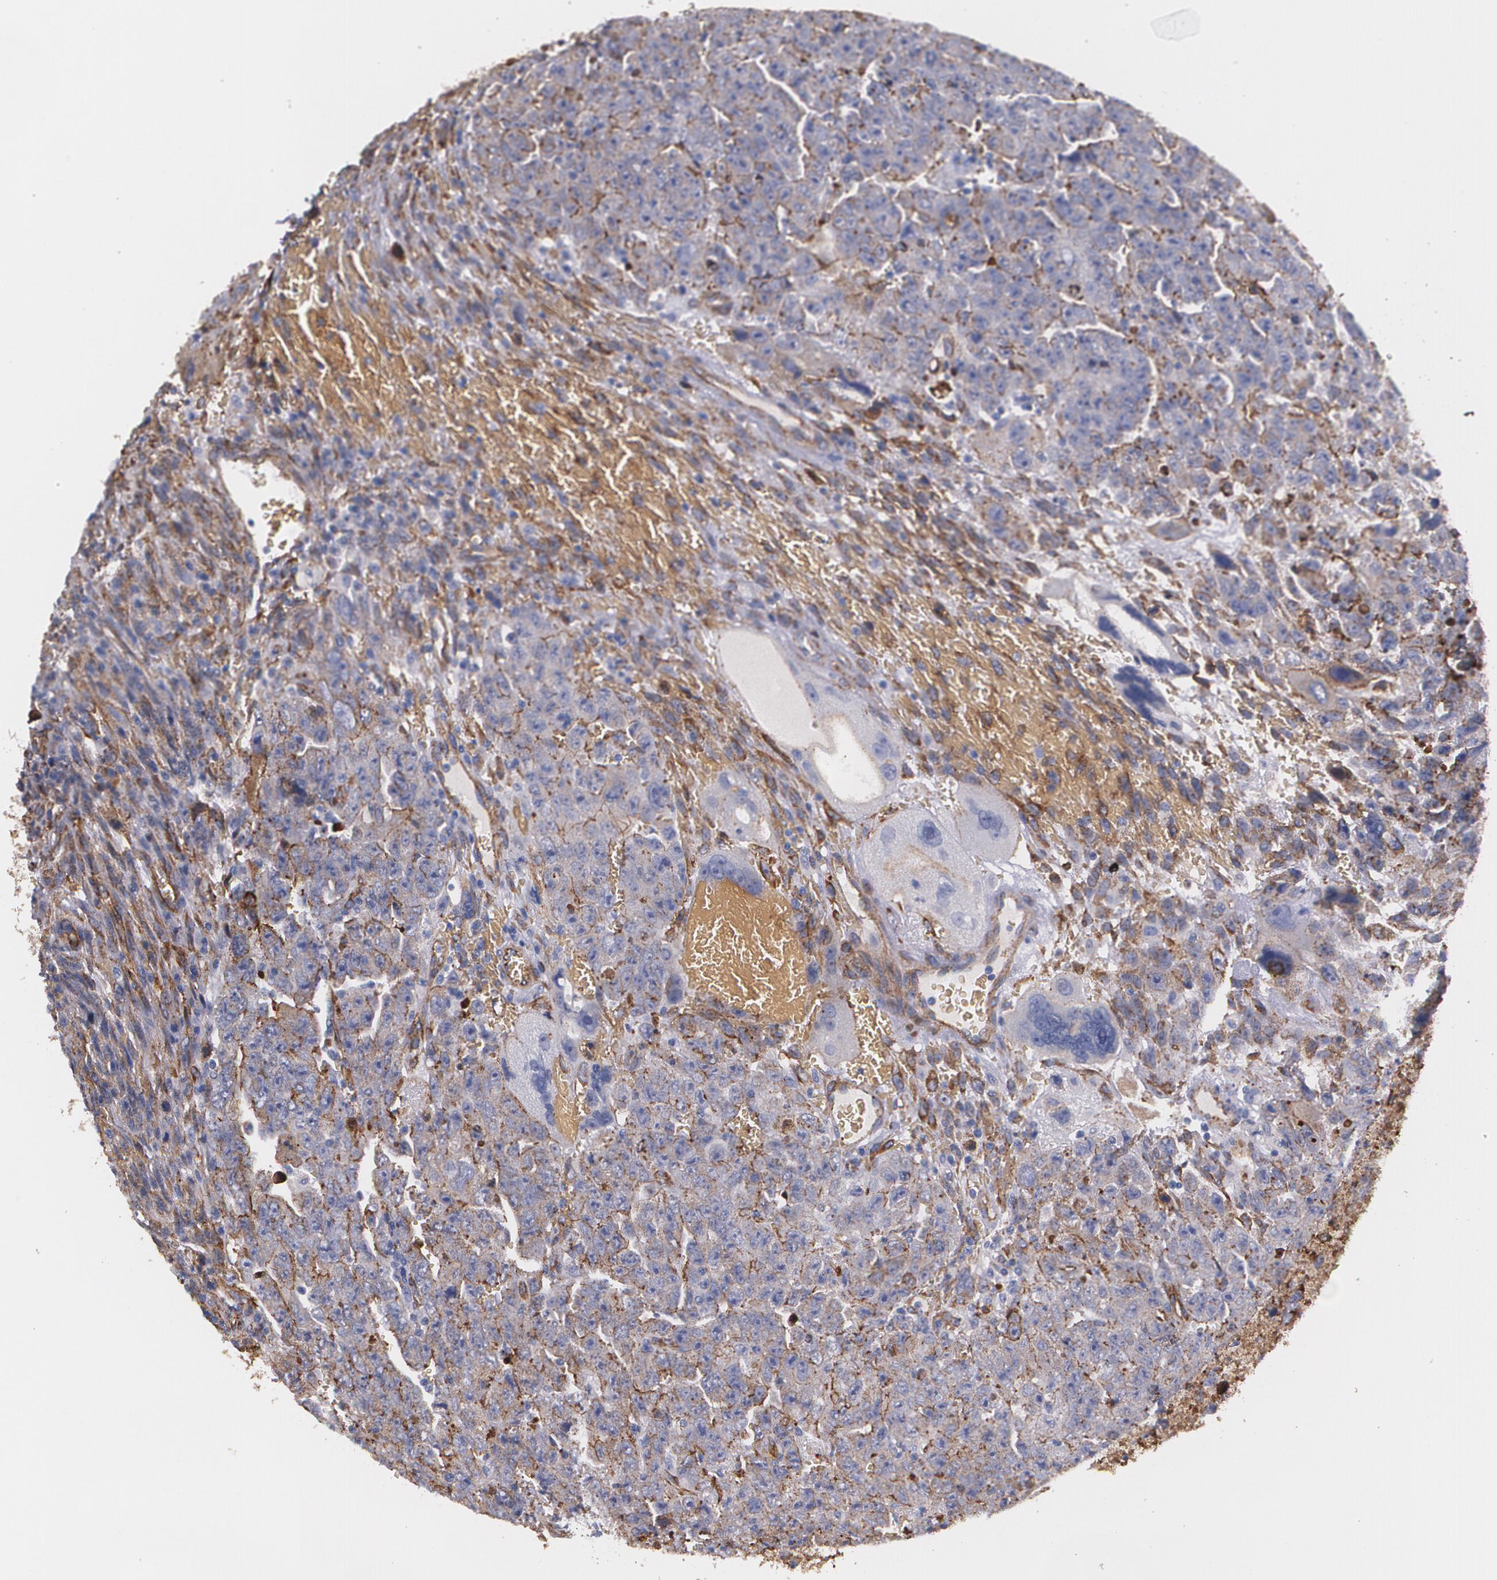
{"staining": {"intensity": "moderate", "quantity": ">75%", "location": "cytoplasmic/membranous"}, "tissue": "testis cancer", "cell_type": "Tumor cells", "image_type": "cancer", "snomed": [{"axis": "morphology", "description": "Carcinoma, Embryonal, NOS"}, {"axis": "topography", "description": "Testis"}], "caption": "This photomicrograph shows immunohistochemistry staining of testis cancer, with medium moderate cytoplasmic/membranous positivity in about >75% of tumor cells.", "gene": "TJP1", "patient": {"sex": "male", "age": 28}}